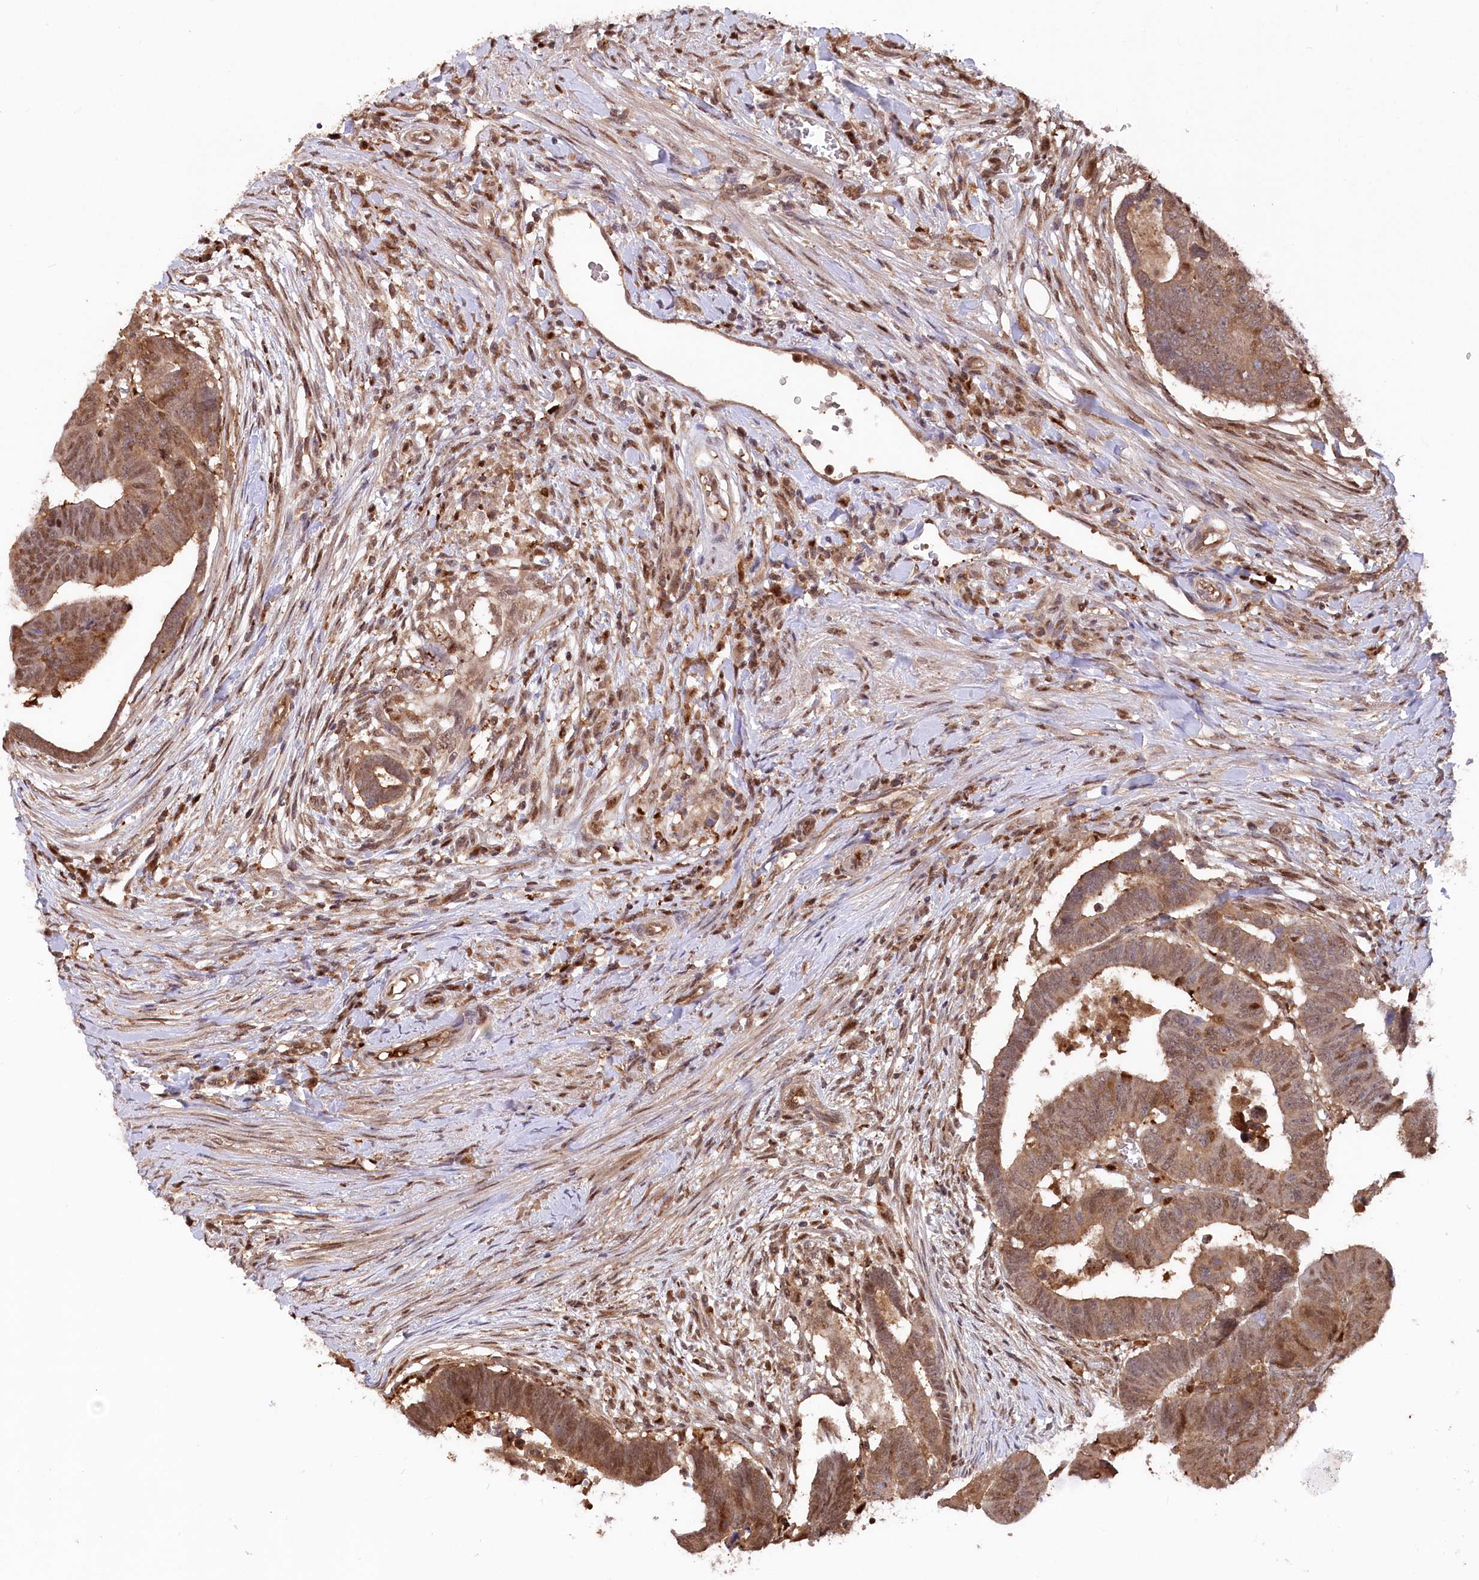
{"staining": {"intensity": "moderate", "quantity": ">75%", "location": "cytoplasmic/membranous,nuclear"}, "tissue": "colorectal cancer", "cell_type": "Tumor cells", "image_type": "cancer", "snomed": [{"axis": "morphology", "description": "Normal tissue, NOS"}, {"axis": "morphology", "description": "Adenocarcinoma, NOS"}, {"axis": "topography", "description": "Rectum"}], "caption": "DAB (3,3'-diaminobenzidine) immunohistochemical staining of colorectal cancer (adenocarcinoma) exhibits moderate cytoplasmic/membranous and nuclear protein positivity in about >75% of tumor cells. Using DAB (3,3'-diaminobenzidine) (brown) and hematoxylin (blue) stains, captured at high magnification using brightfield microscopy.", "gene": "PSMA1", "patient": {"sex": "female", "age": 65}}